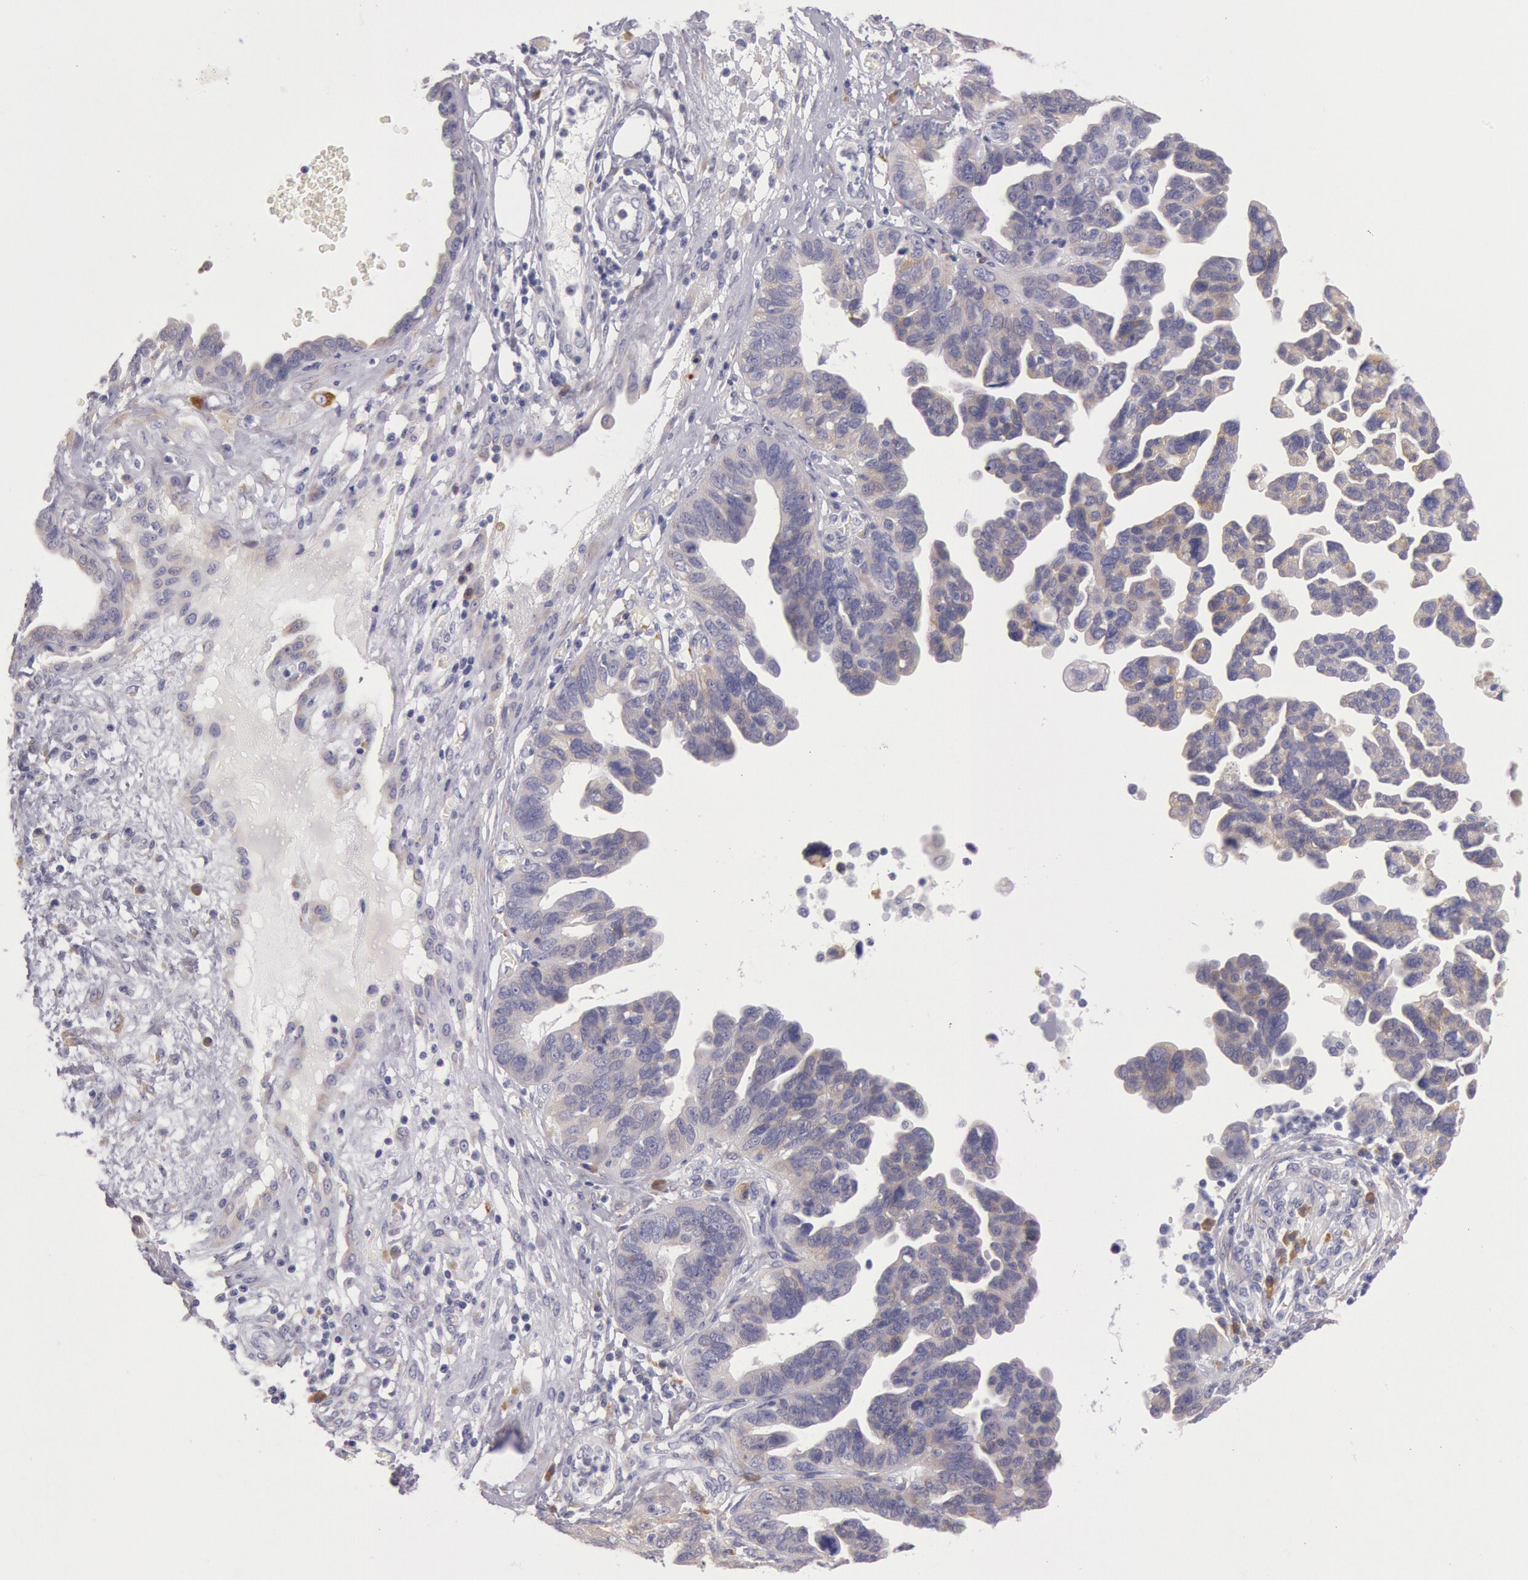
{"staining": {"intensity": "weak", "quantity": "25%-75%", "location": "cytoplasmic/membranous"}, "tissue": "ovarian cancer", "cell_type": "Tumor cells", "image_type": "cancer", "snomed": [{"axis": "morphology", "description": "Cystadenocarcinoma, serous, NOS"}, {"axis": "topography", "description": "Ovary"}], "caption": "The photomicrograph reveals staining of ovarian cancer, revealing weak cytoplasmic/membranous protein staining (brown color) within tumor cells.", "gene": "CIDEB", "patient": {"sex": "female", "age": 64}}